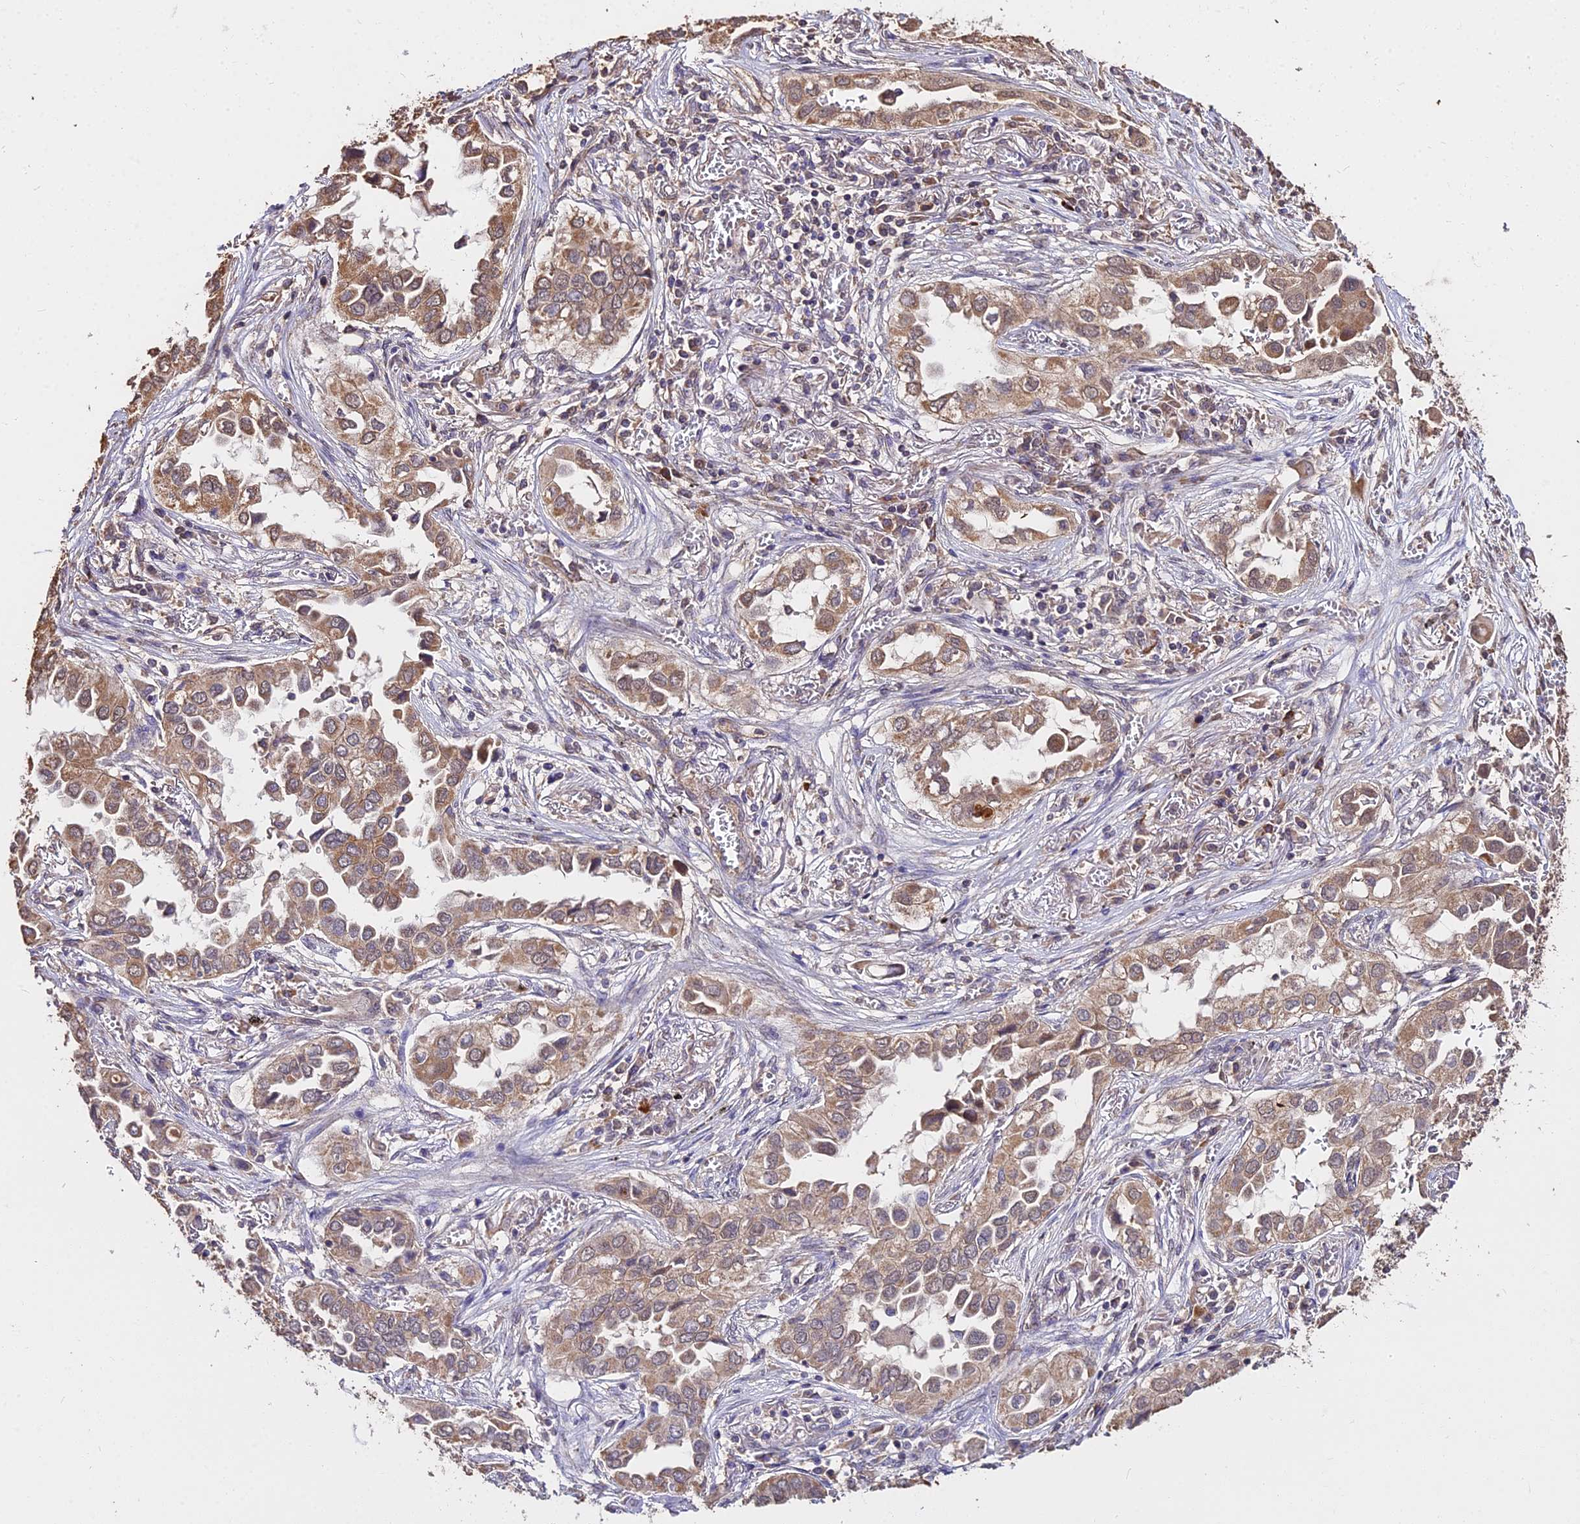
{"staining": {"intensity": "moderate", "quantity": ">75%", "location": "cytoplasmic/membranous"}, "tissue": "lung cancer", "cell_type": "Tumor cells", "image_type": "cancer", "snomed": [{"axis": "morphology", "description": "Adenocarcinoma, NOS"}, {"axis": "topography", "description": "Lung"}], "caption": "There is medium levels of moderate cytoplasmic/membranous staining in tumor cells of lung cancer, as demonstrated by immunohistochemical staining (brown color).", "gene": "METTL13", "patient": {"sex": "female", "age": 76}}